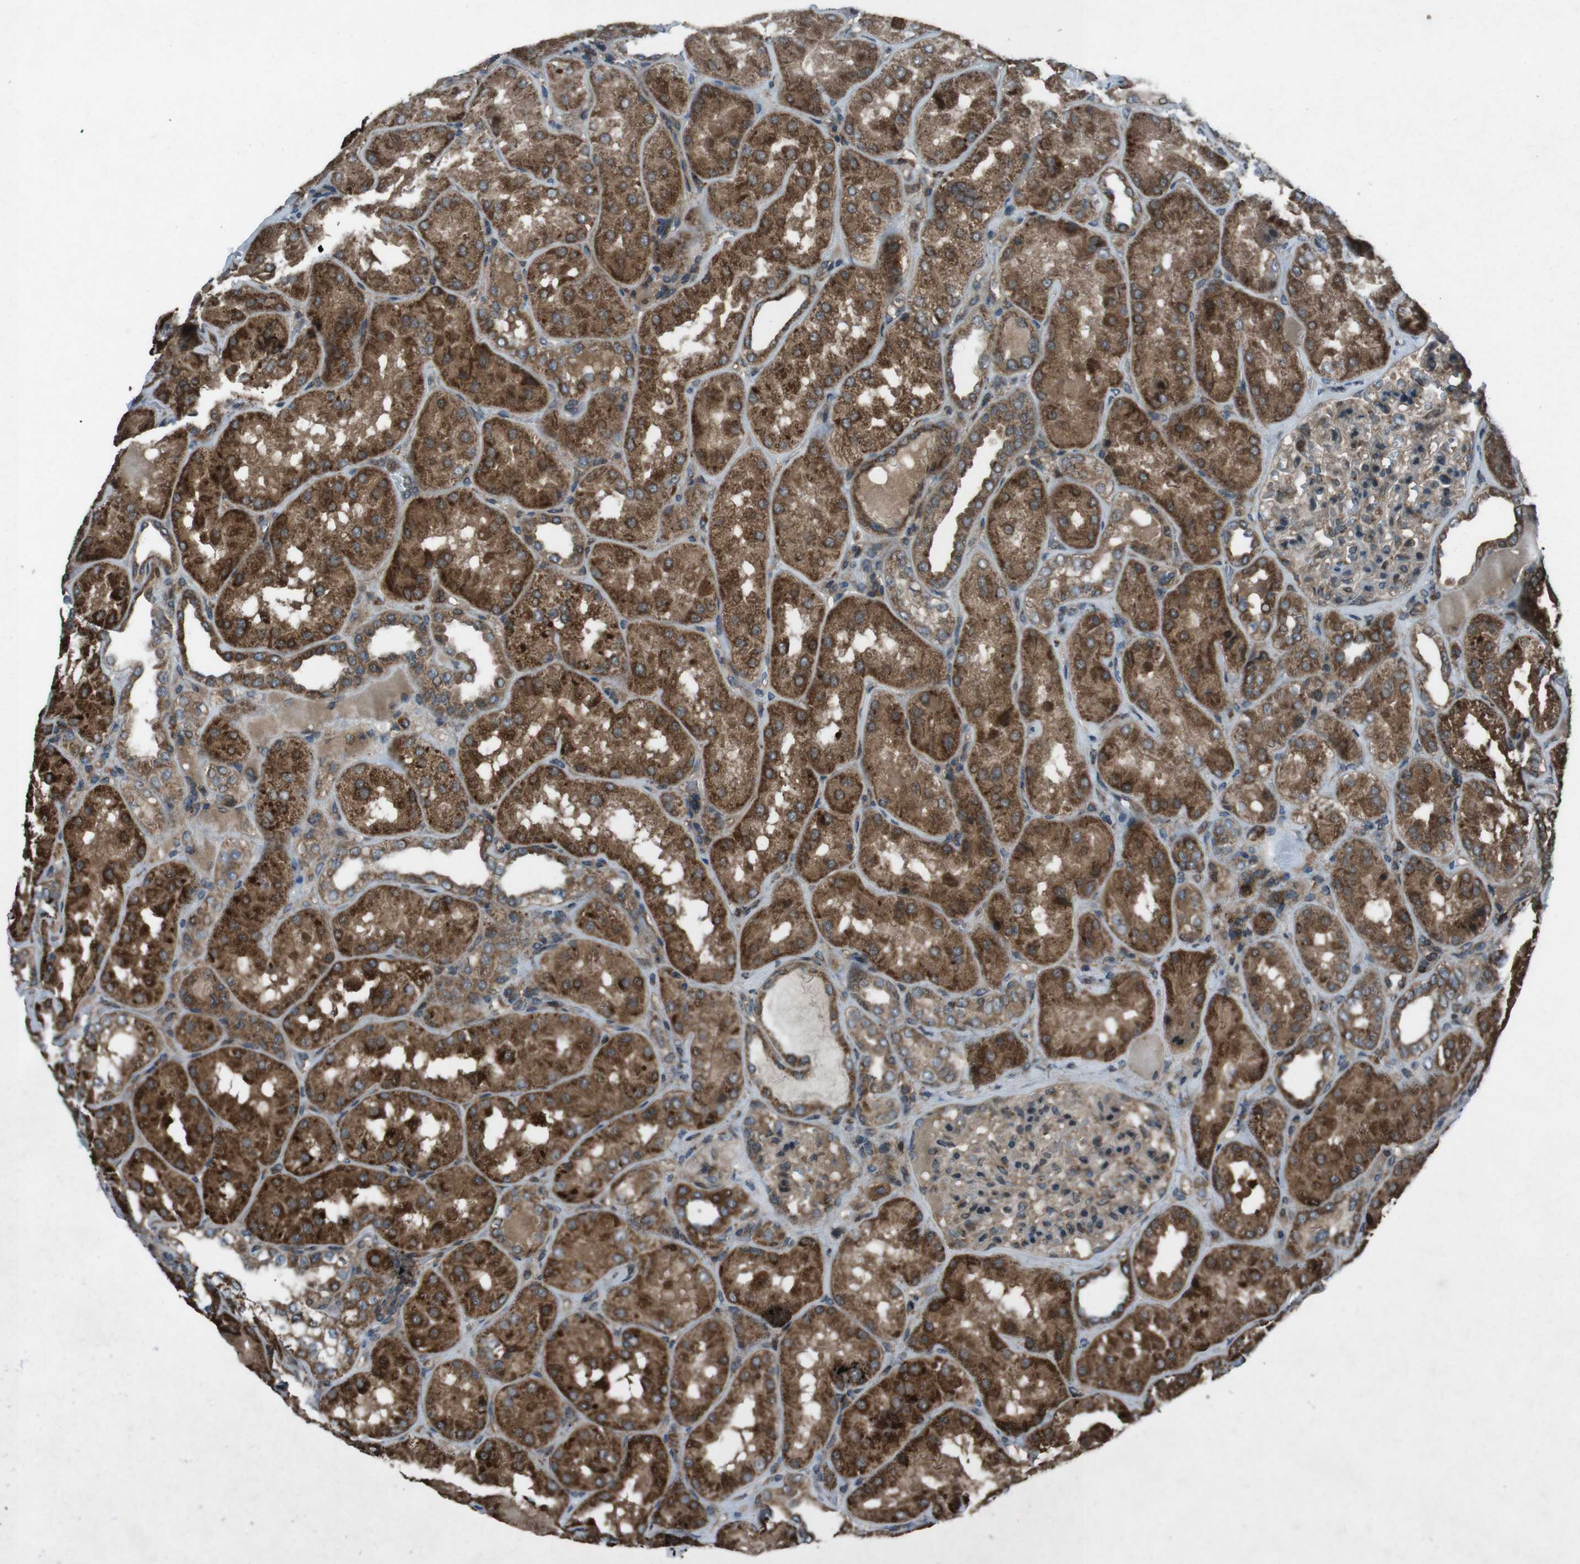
{"staining": {"intensity": "weak", "quantity": ">75%", "location": "cytoplasmic/membranous"}, "tissue": "kidney", "cell_type": "Cells in glomeruli", "image_type": "normal", "snomed": [{"axis": "morphology", "description": "Normal tissue, NOS"}, {"axis": "topography", "description": "Kidney"}], "caption": "Kidney stained with DAB immunohistochemistry (IHC) reveals low levels of weak cytoplasmic/membranous staining in about >75% of cells in glomeruli.", "gene": "SLC27A4", "patient": {"sex": "female", "age": 56}}